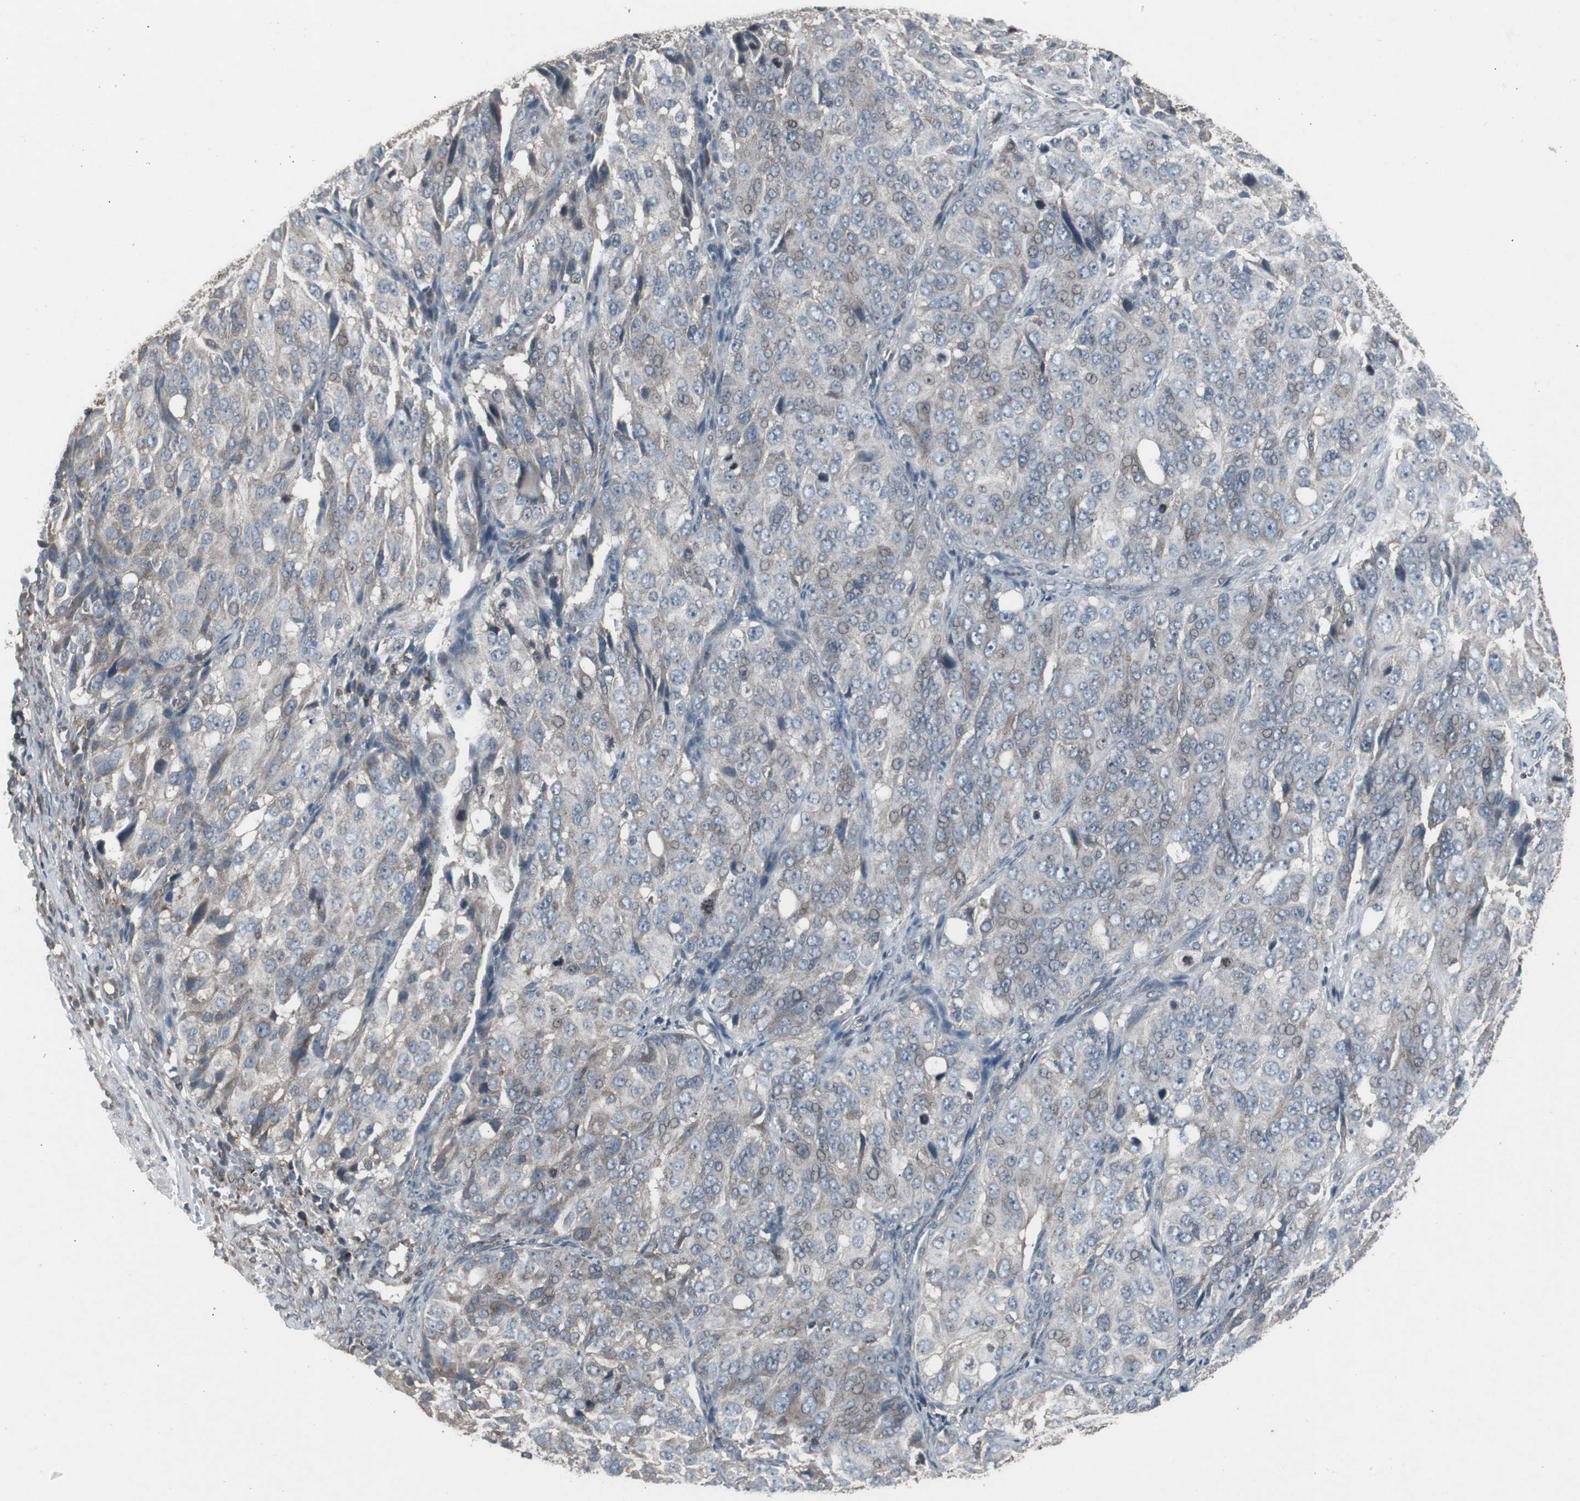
{"staining": {"intensity": "weak", "quantity": "<25%", "location": "cytoplasmic/membranous"}, "tissue": "ovarian cancer", "cell_type": "Tumor cells", "image_type": "cancer", "snomed": [{"axis": "morphology", "description": "Carcinoma, endometroid"}, {"axis": "topography", "description": "Ovary"}], "caption": "Photomicrograph shows no protein positivity in tumor cells of ovarian cancer tissue.", "gene": "SSTR2", "patient": {"sex": "female", "age": 51}}